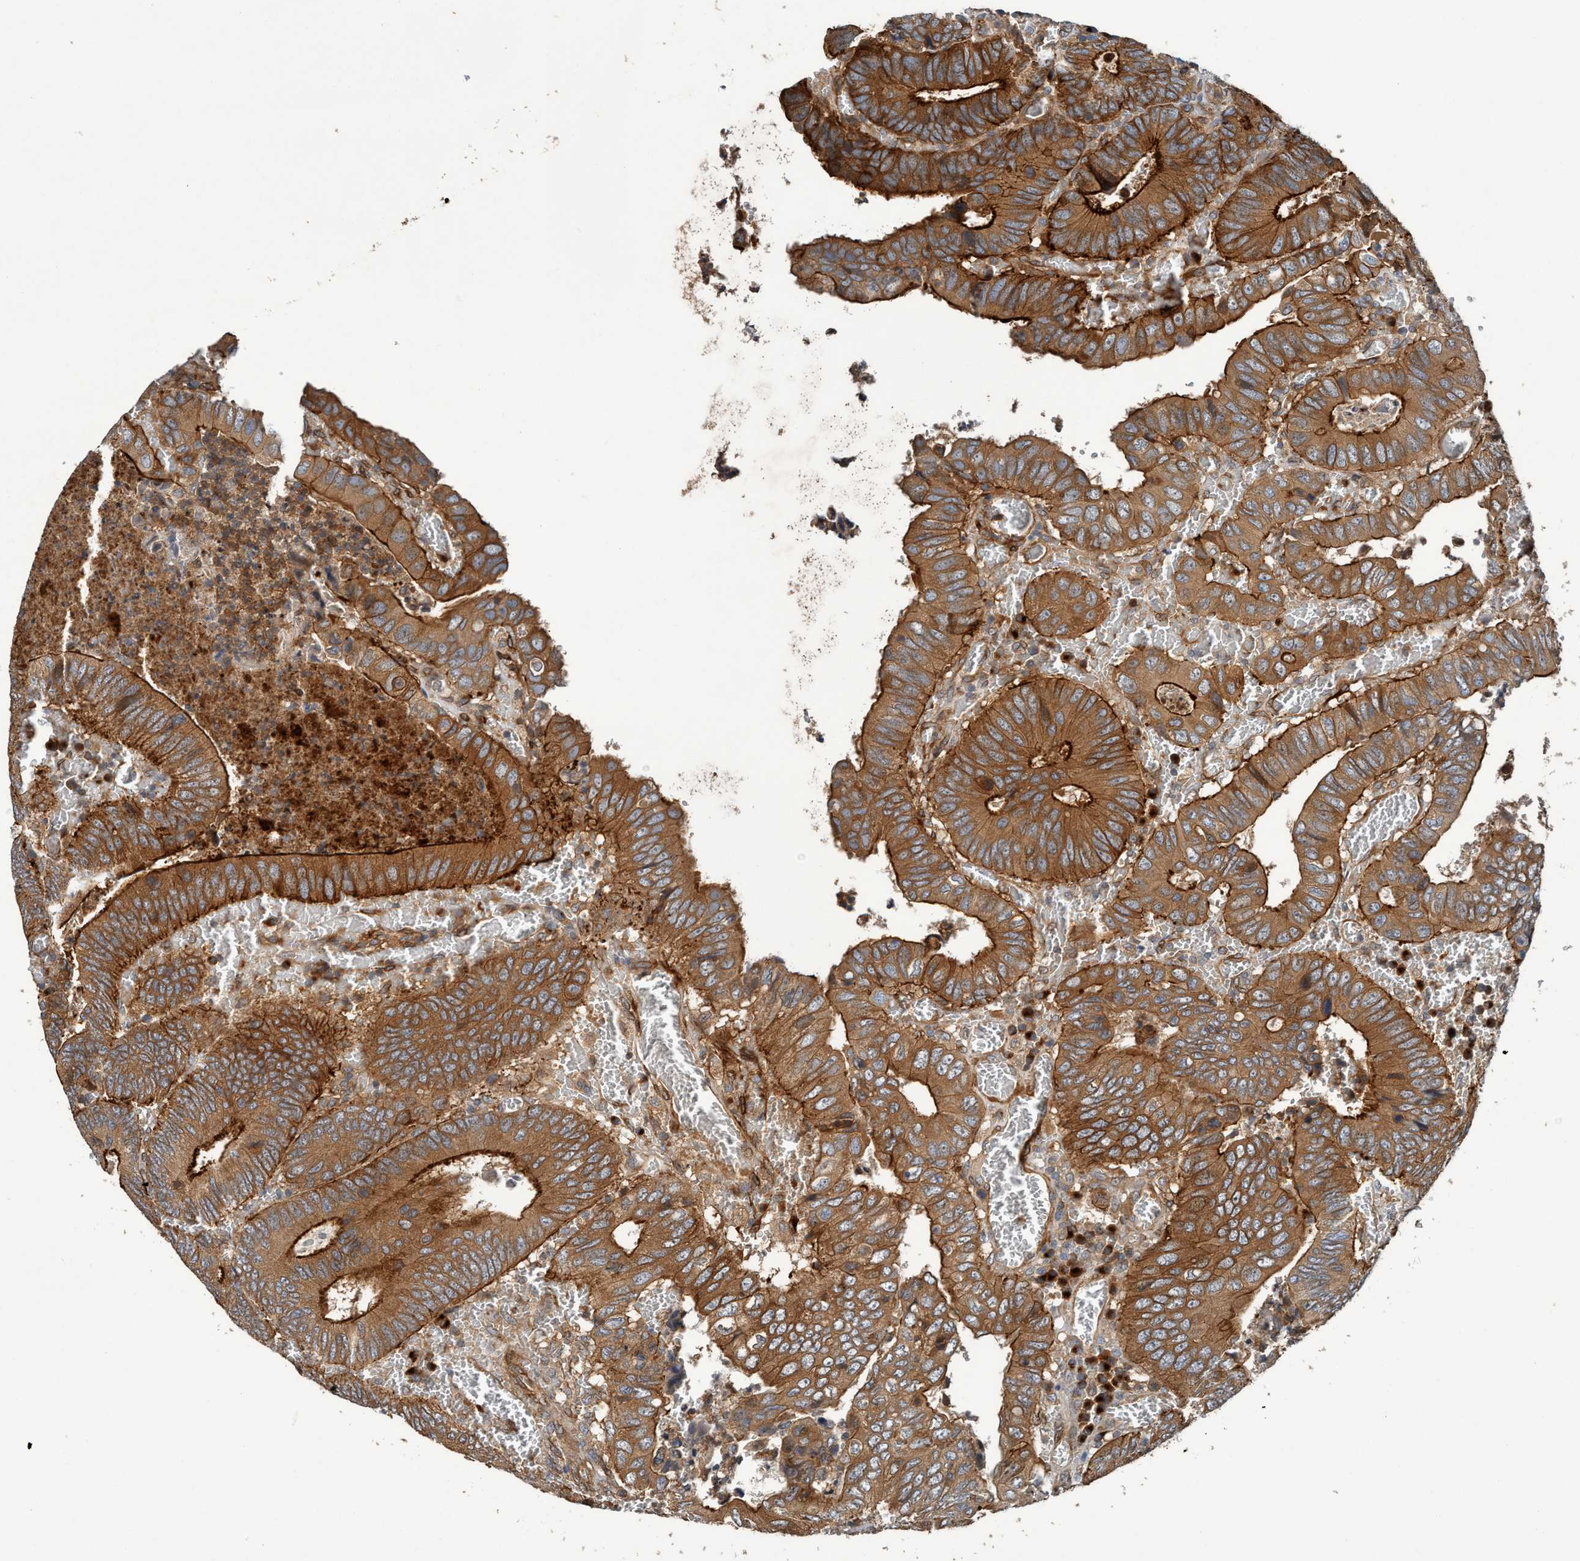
{"staining": {"intensity": "strong", "quantity": ">75%", "location": "cytoplasmic/membranous"}, "tissue": "colorectal cancer", "cell_type": "Tumor cells", "image_type": "cancer", "snomed": [{"axis": "morphology", "description": "Inflammation, NOS"}, {"axis": "morphology", "description": "Adenocarcinoma, NOS"}, {"axis": "topography", "description": "Colon"}], "caption": "This photomicrograph exhibits immunohistochemistry staining of colorectal adenocarcinoma, with high strong cytoplasmic/membranous expression in about >75% of tumor cells.", "gene": "MACC1", "patient": {"sex": "male", "age": 72}}